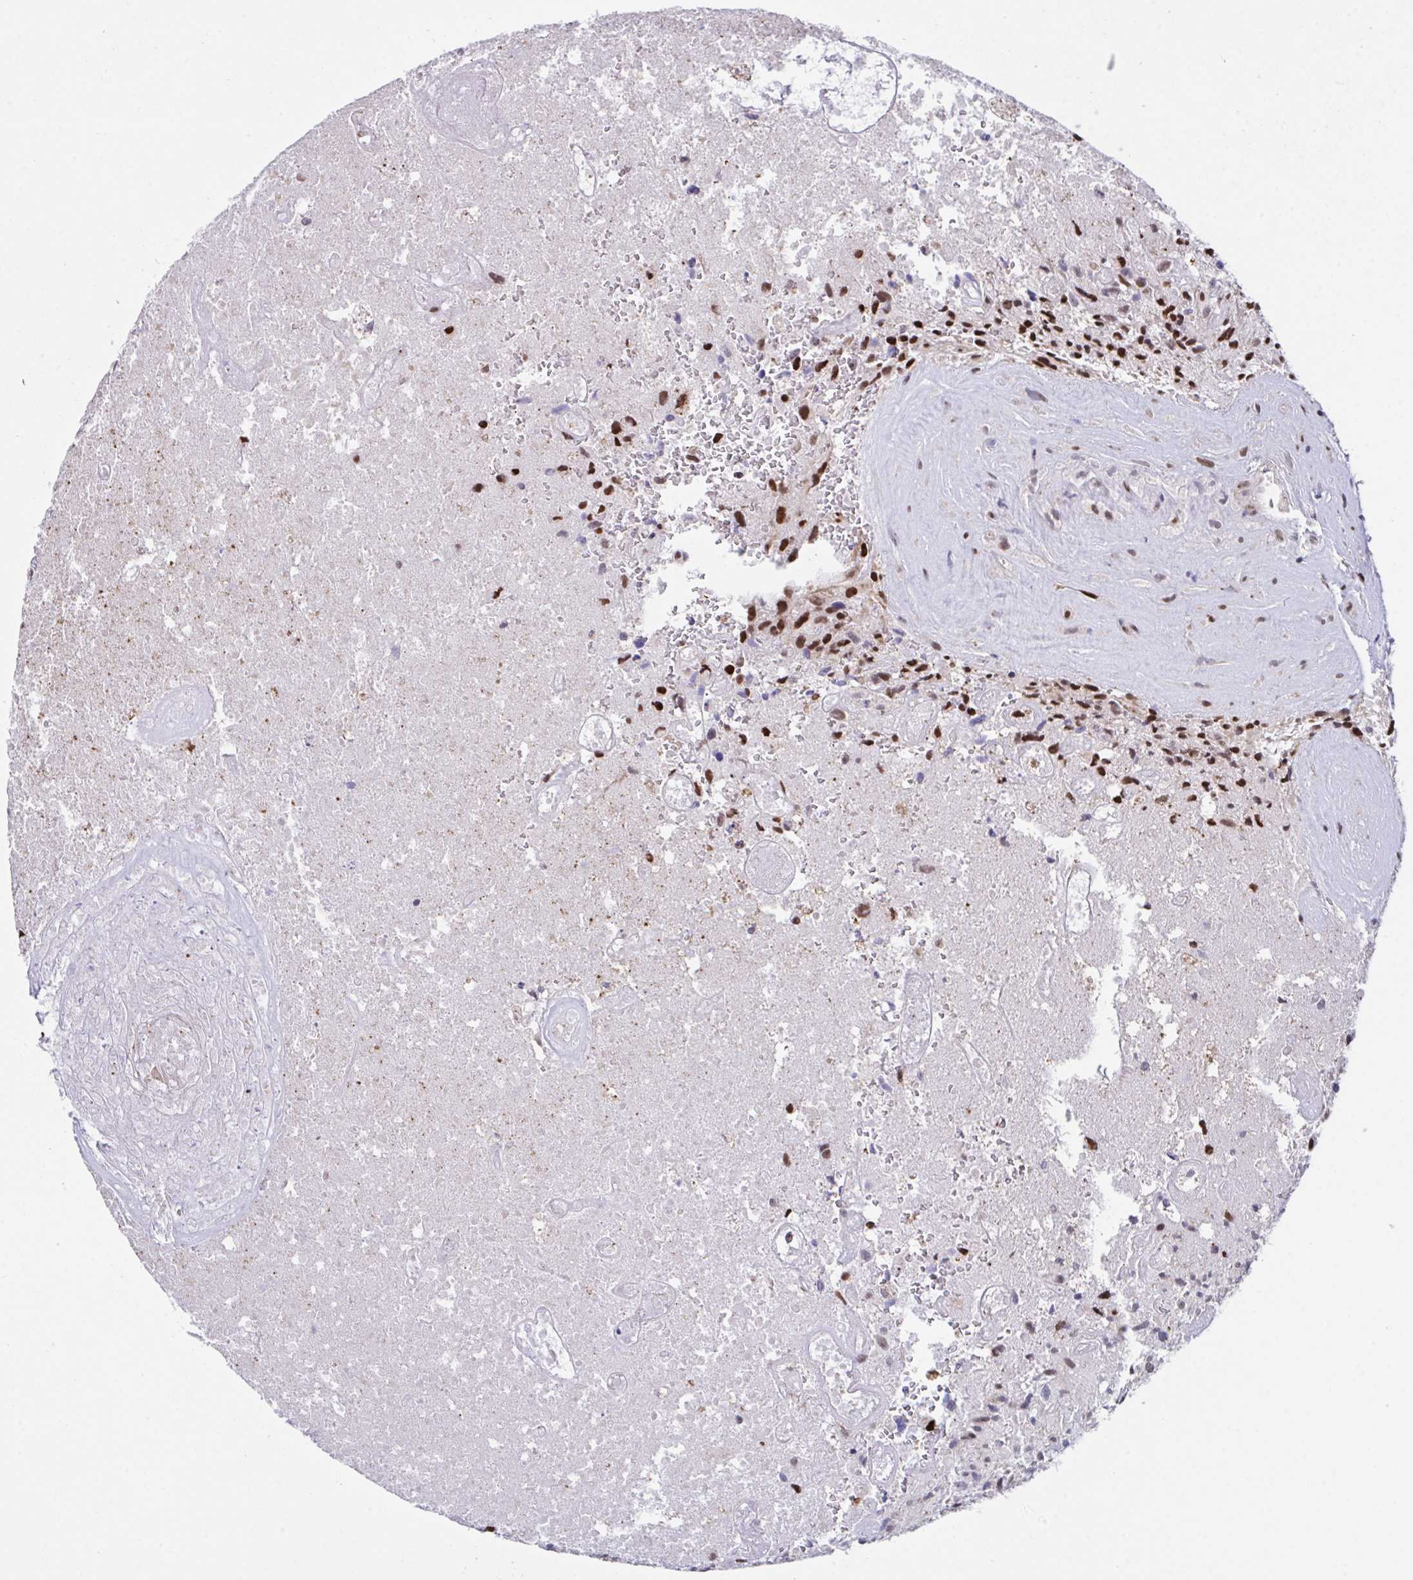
{"staining": {"intensity": "strong", "quantity": "<25%", "location": "nuclear"}, "tissue": "glioma", "cell_type": "Tumor cells", "image_type": "cancer", "snomed": [{"axis": "morphology", "description": "Glioma, malignant, High grade"}, {"axis": "topography", "description": "Brain"}], "caption": "Immunohistochemical staining of glioma reveals medium levels of strong nuclear positivity in approximately <25% of tumor cells.", "gene": "PELI2", "patient": {"sex": "female", "age": 70}}